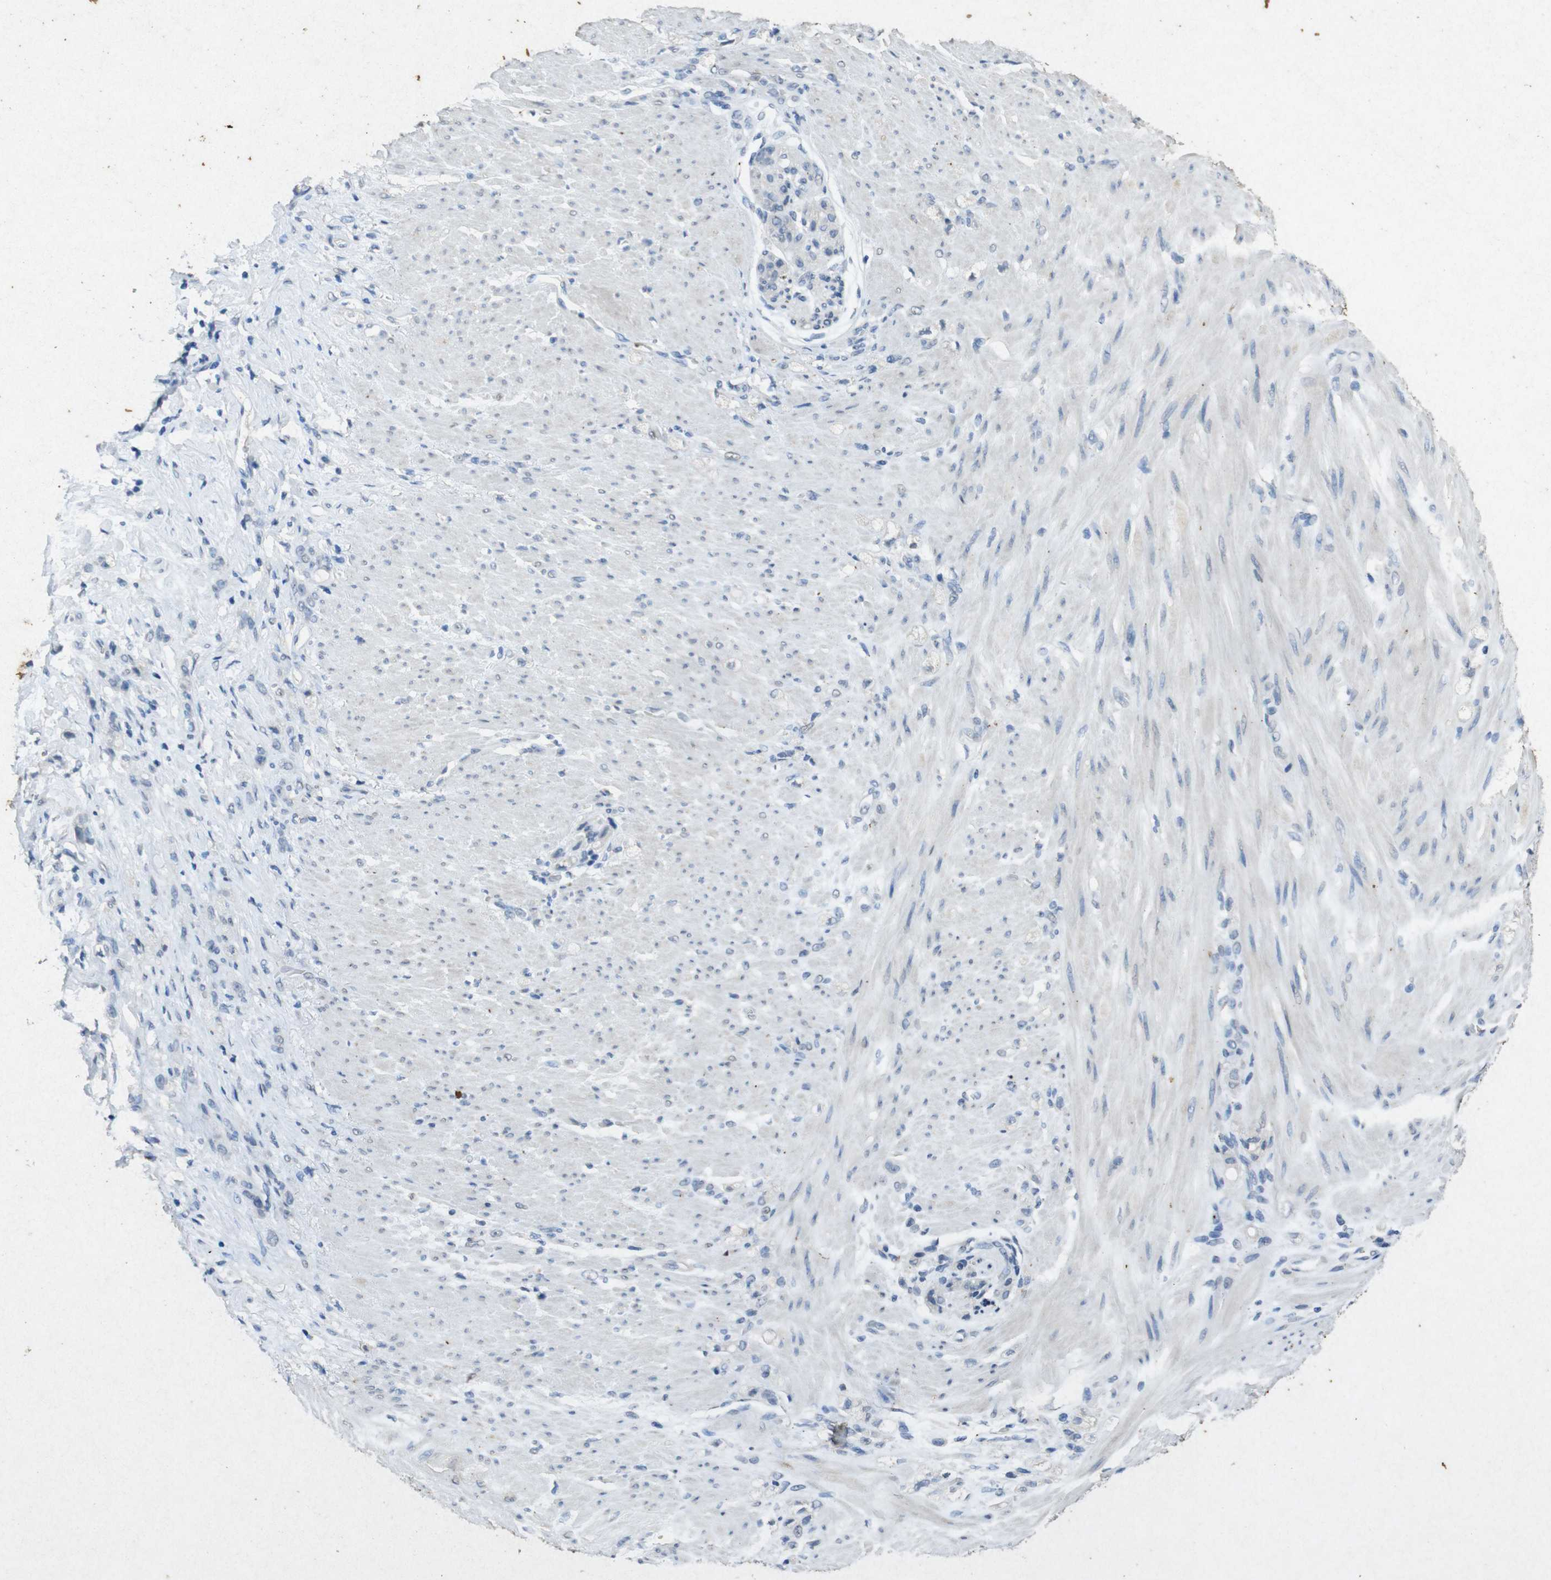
{"staining": {"intensity": "negative", "quantity": "none", "location": "none"}, "tissue": "stomach cancer", "cell_type": "Tumor cells", "image_type": "cancer", "snomed": [{"axis": "morphology", "description": "Adenocarcinoma, NOS"}, {"axis": "topography", "description": "Stomach"}], "caption": "The micrograph shows no staining of tumor cells in stomach adenocarcinoma.", "gene": "STBD1", "patient": {"sex": "male", "age": 82}}